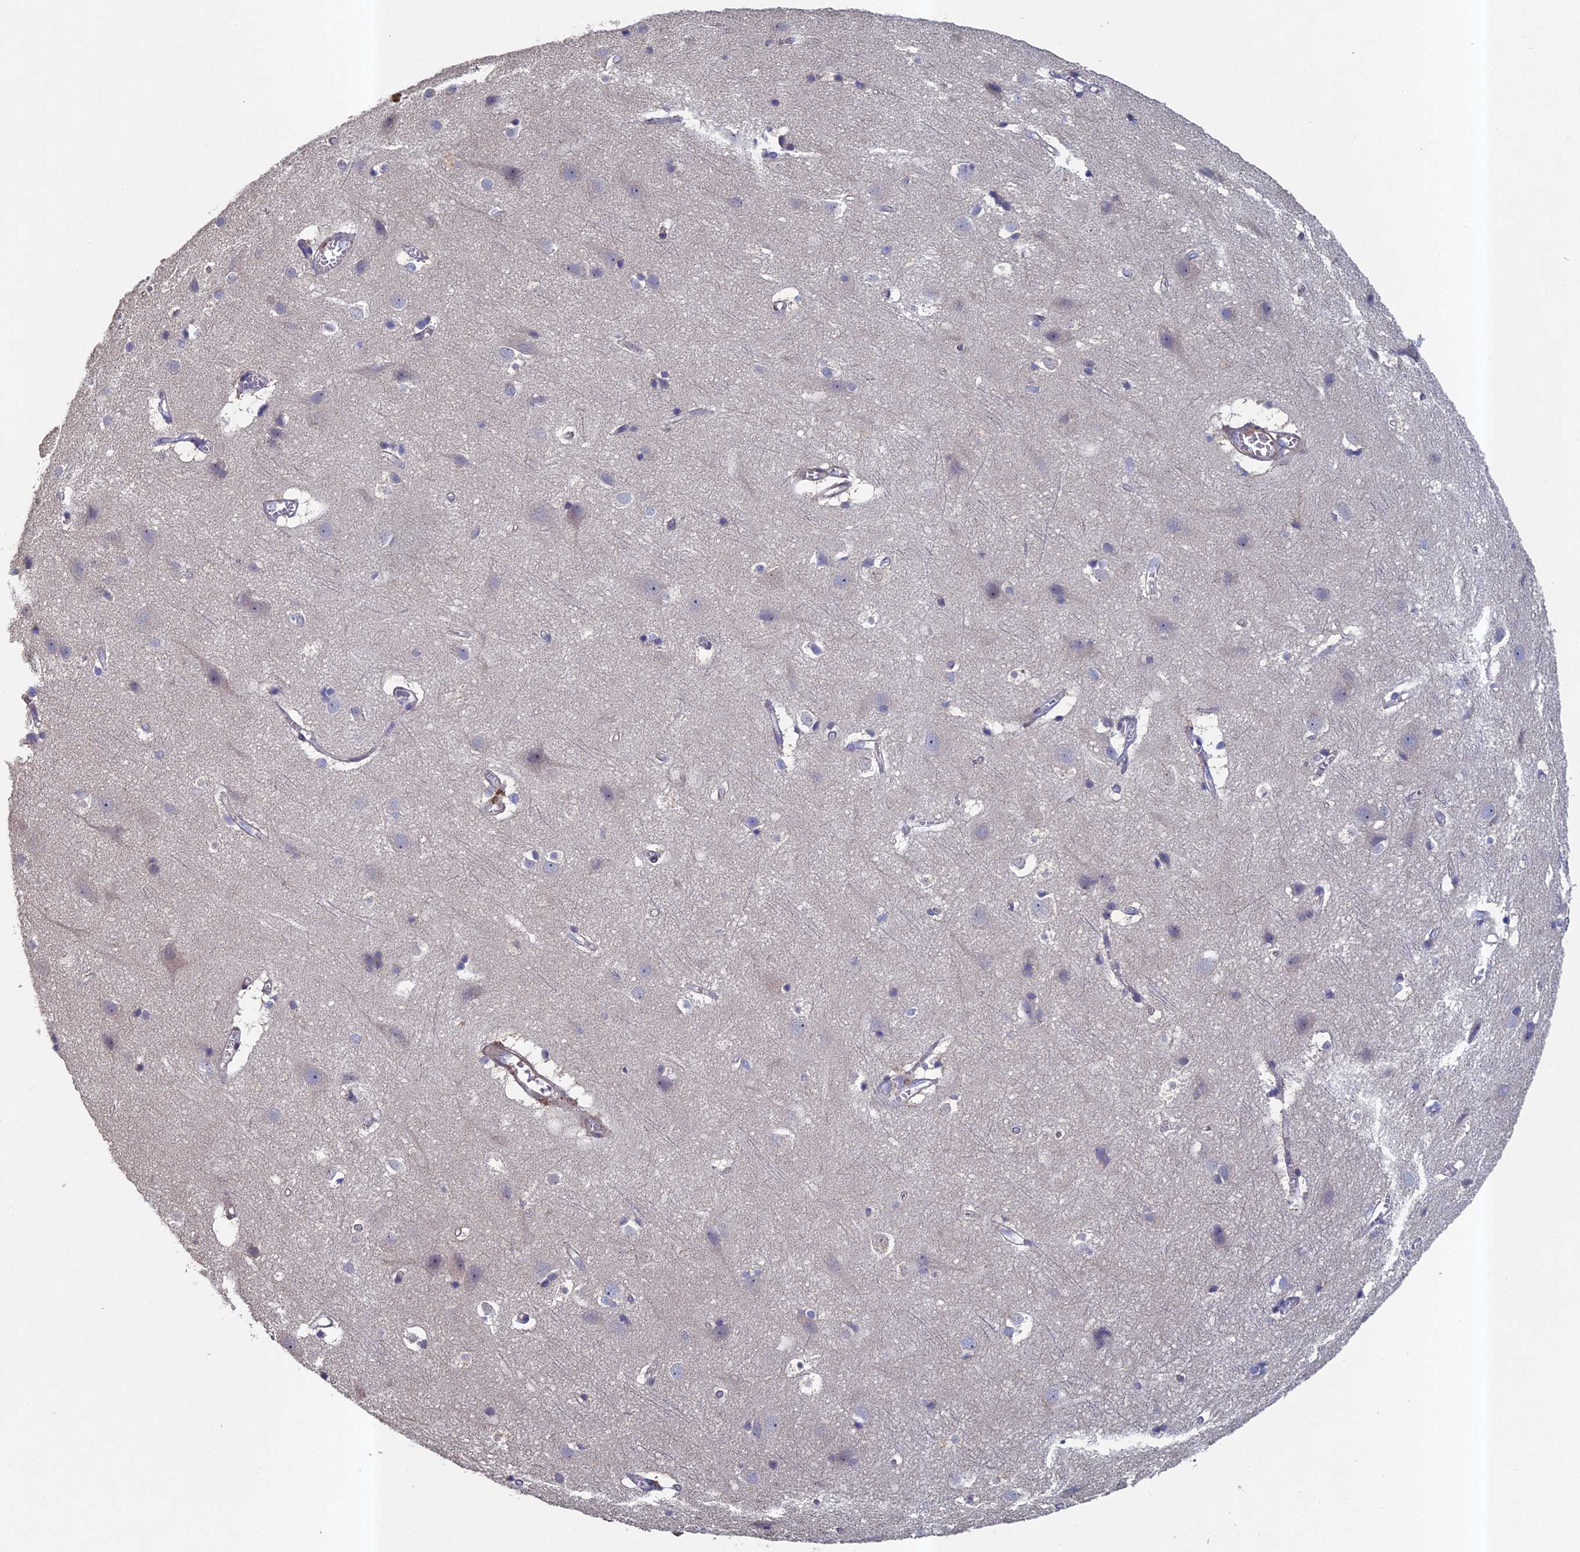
{"staining": {"intensity": "moderate", "quantity": "25%-75%", "location": "cytoplasmic/membranous"}, "tissue": "cerebral cortex", "cell_type": "Endothelial cells", "image_type": "normal", "snomed": [{"axis": "morphology", "description": "Normal tissue, NOS"}, {"axis": "topography", "description": "Cerebral cortex"}], "caption": "Cerebral cortex stained with a brown dye demonstrates moderate cytoplasmic/membranous positive positivity in about 25%-75% of endothelial cells.", "gene": "DIXDC1", "patient": {"sex": "male", "age": 54}}